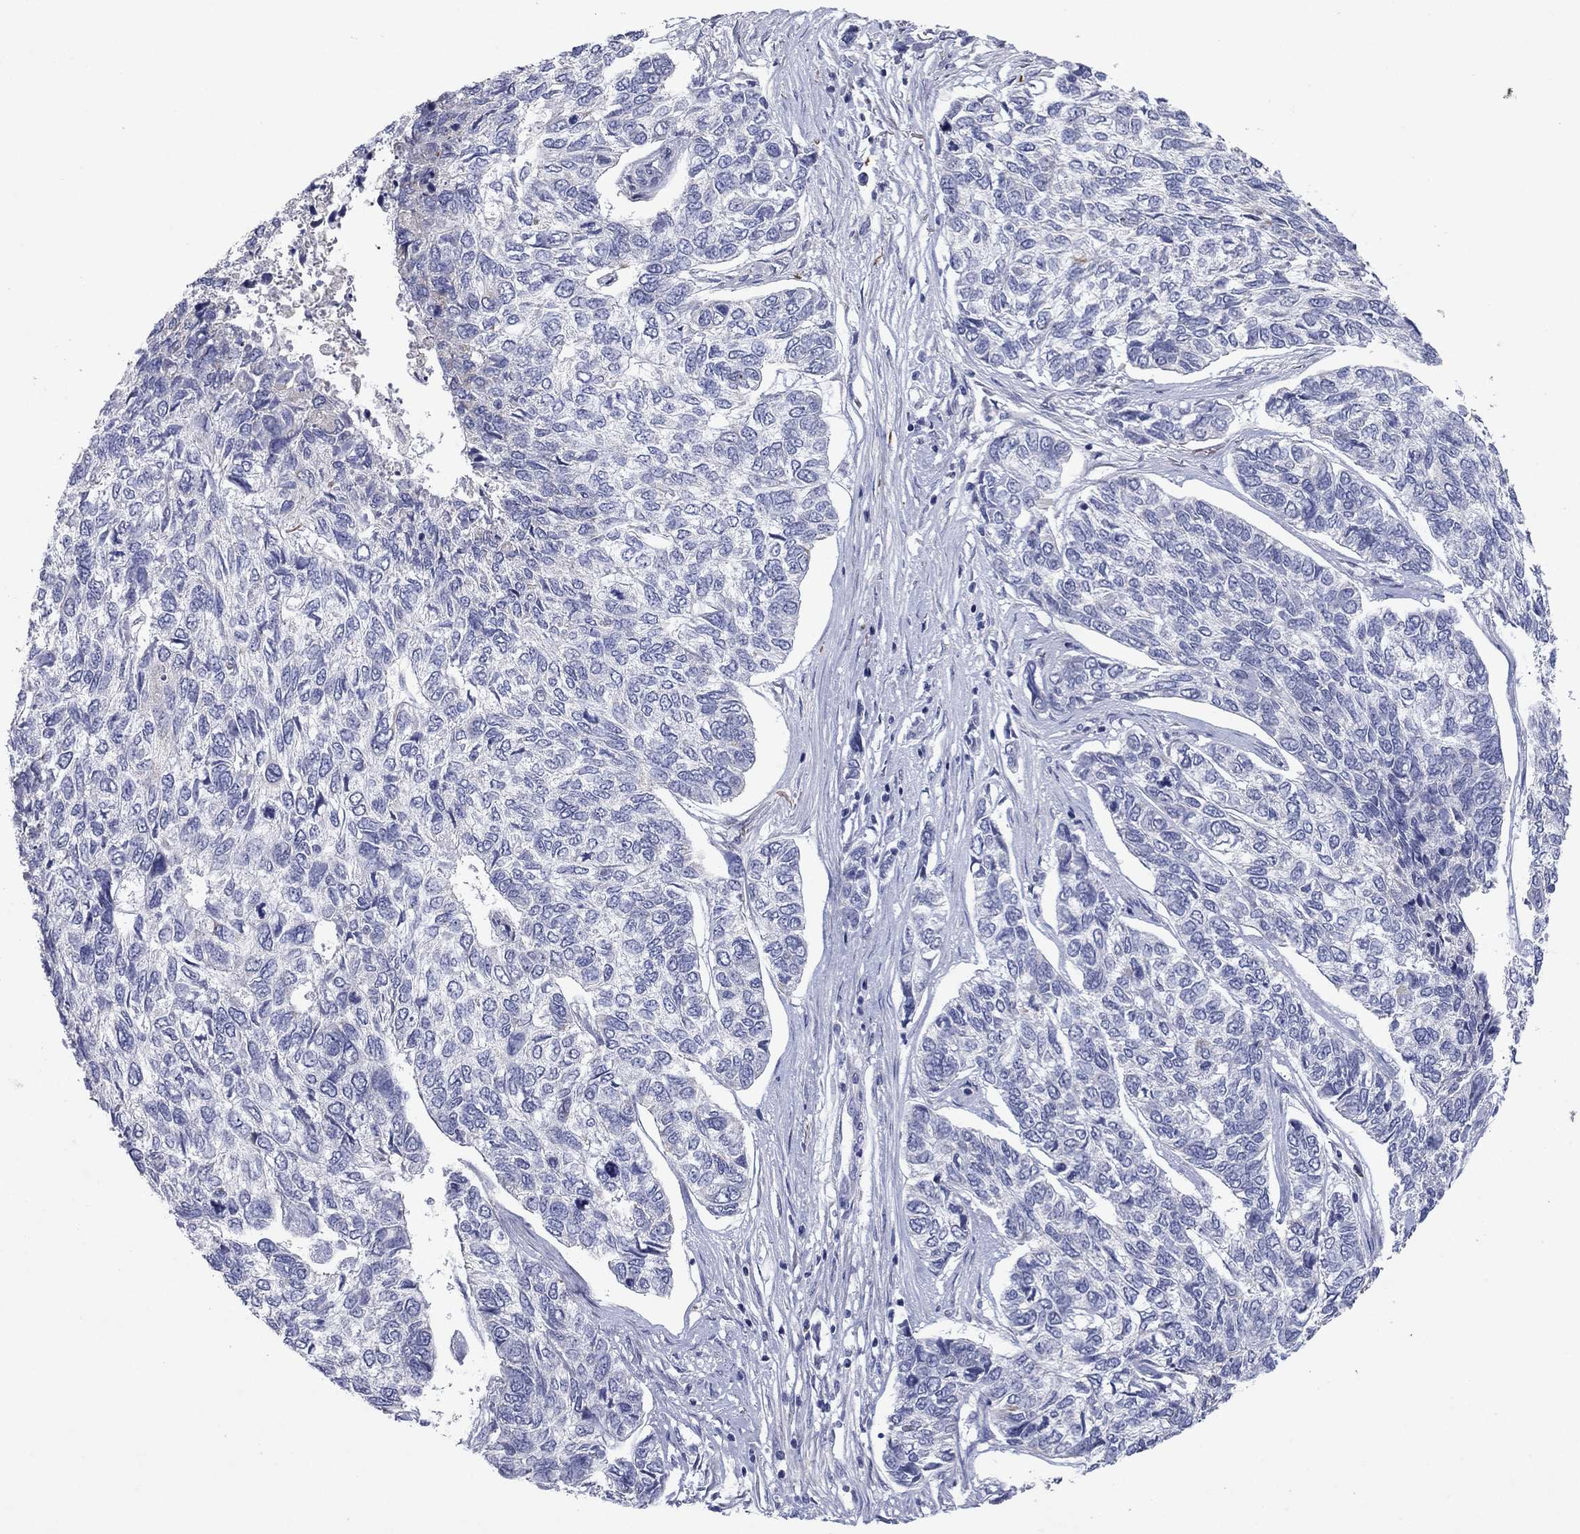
{"staining": {"intensity": "negative", "quantity": "none", "location": "none"}, "tissue": "skin cancer", "cell_type": "Tumor cells", "image_type": "cancer", "snomed": [{"axis": "morphology", "description": "Basal cell carcinoma"}, {"axis": "topography", "description": "Skin"}], "caption": "The histopathology image reveals no staining of tumor cells in skin cancer.", "gene": "PTGDS", "patient": {"sex": "female", "age": 65}}